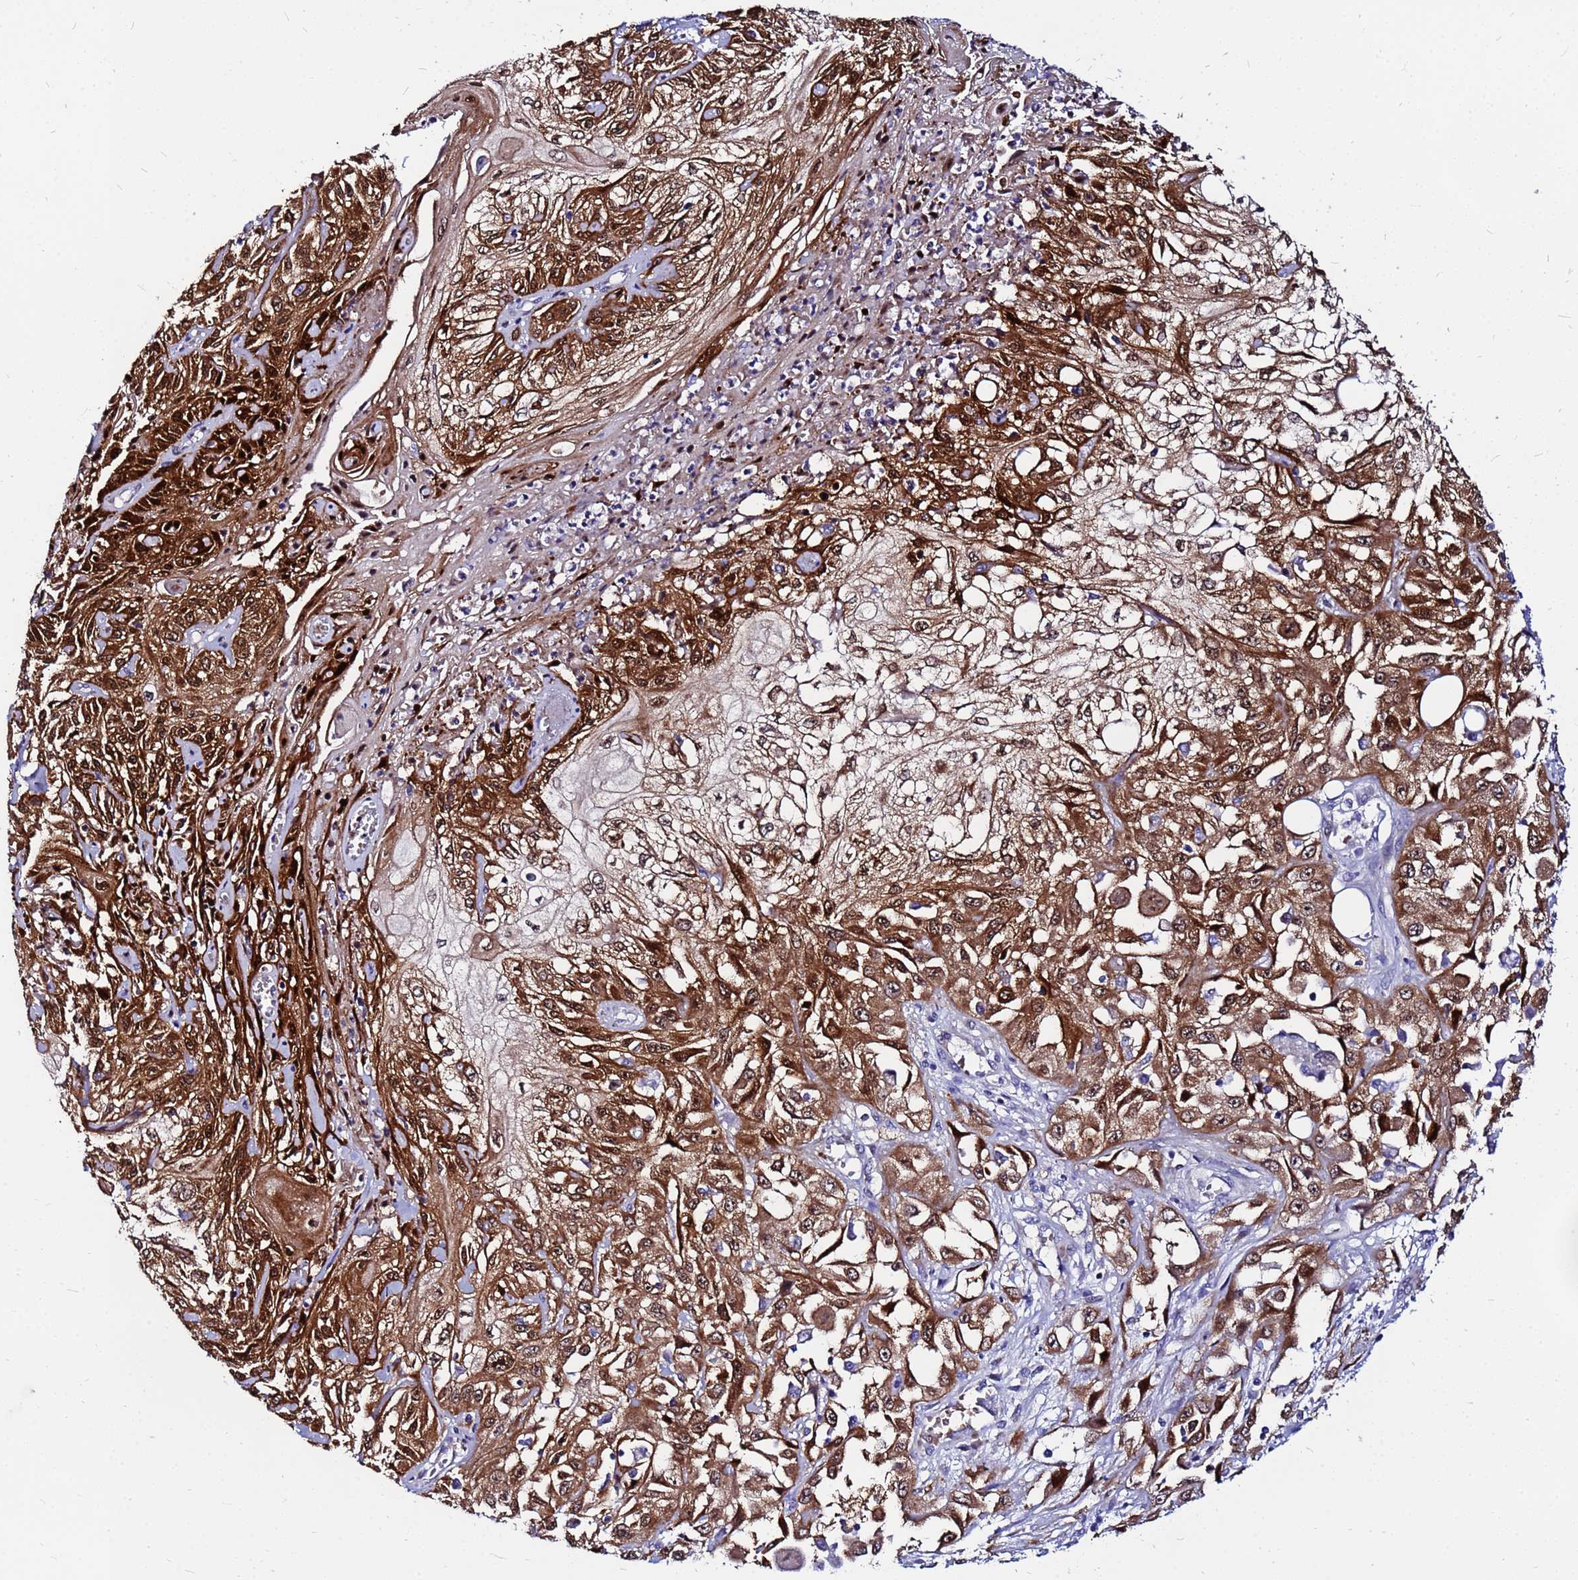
{"staining": {"intensity": "strong", "quantity": ">75%", "location": "cytoplasmic/membranous,nuclear"}, "tissue": "skin cancer", "cell_type": "Tumor cells", "image_type": "cancer", "snomed": [{"axis": "morphology", "description": "Squamous cell carcinoma, NOS"}, {"axis": "morphology", "description": "Squamous cell carcinoma, metastatic, NOS"}, {"axis": "topography", "description": "Skin"}, {"axis": "topography", "description": "Lymph node"}], "caption": "Protein analysis of metastatic squamous cell carcinoma (skin) tissue displays strong cytoplasmic/membranous and nuclear staining in approximately >75% of tumor cells.", "gene": "PPP1R14C", "patient": {"sex": "male", "age": 75}}